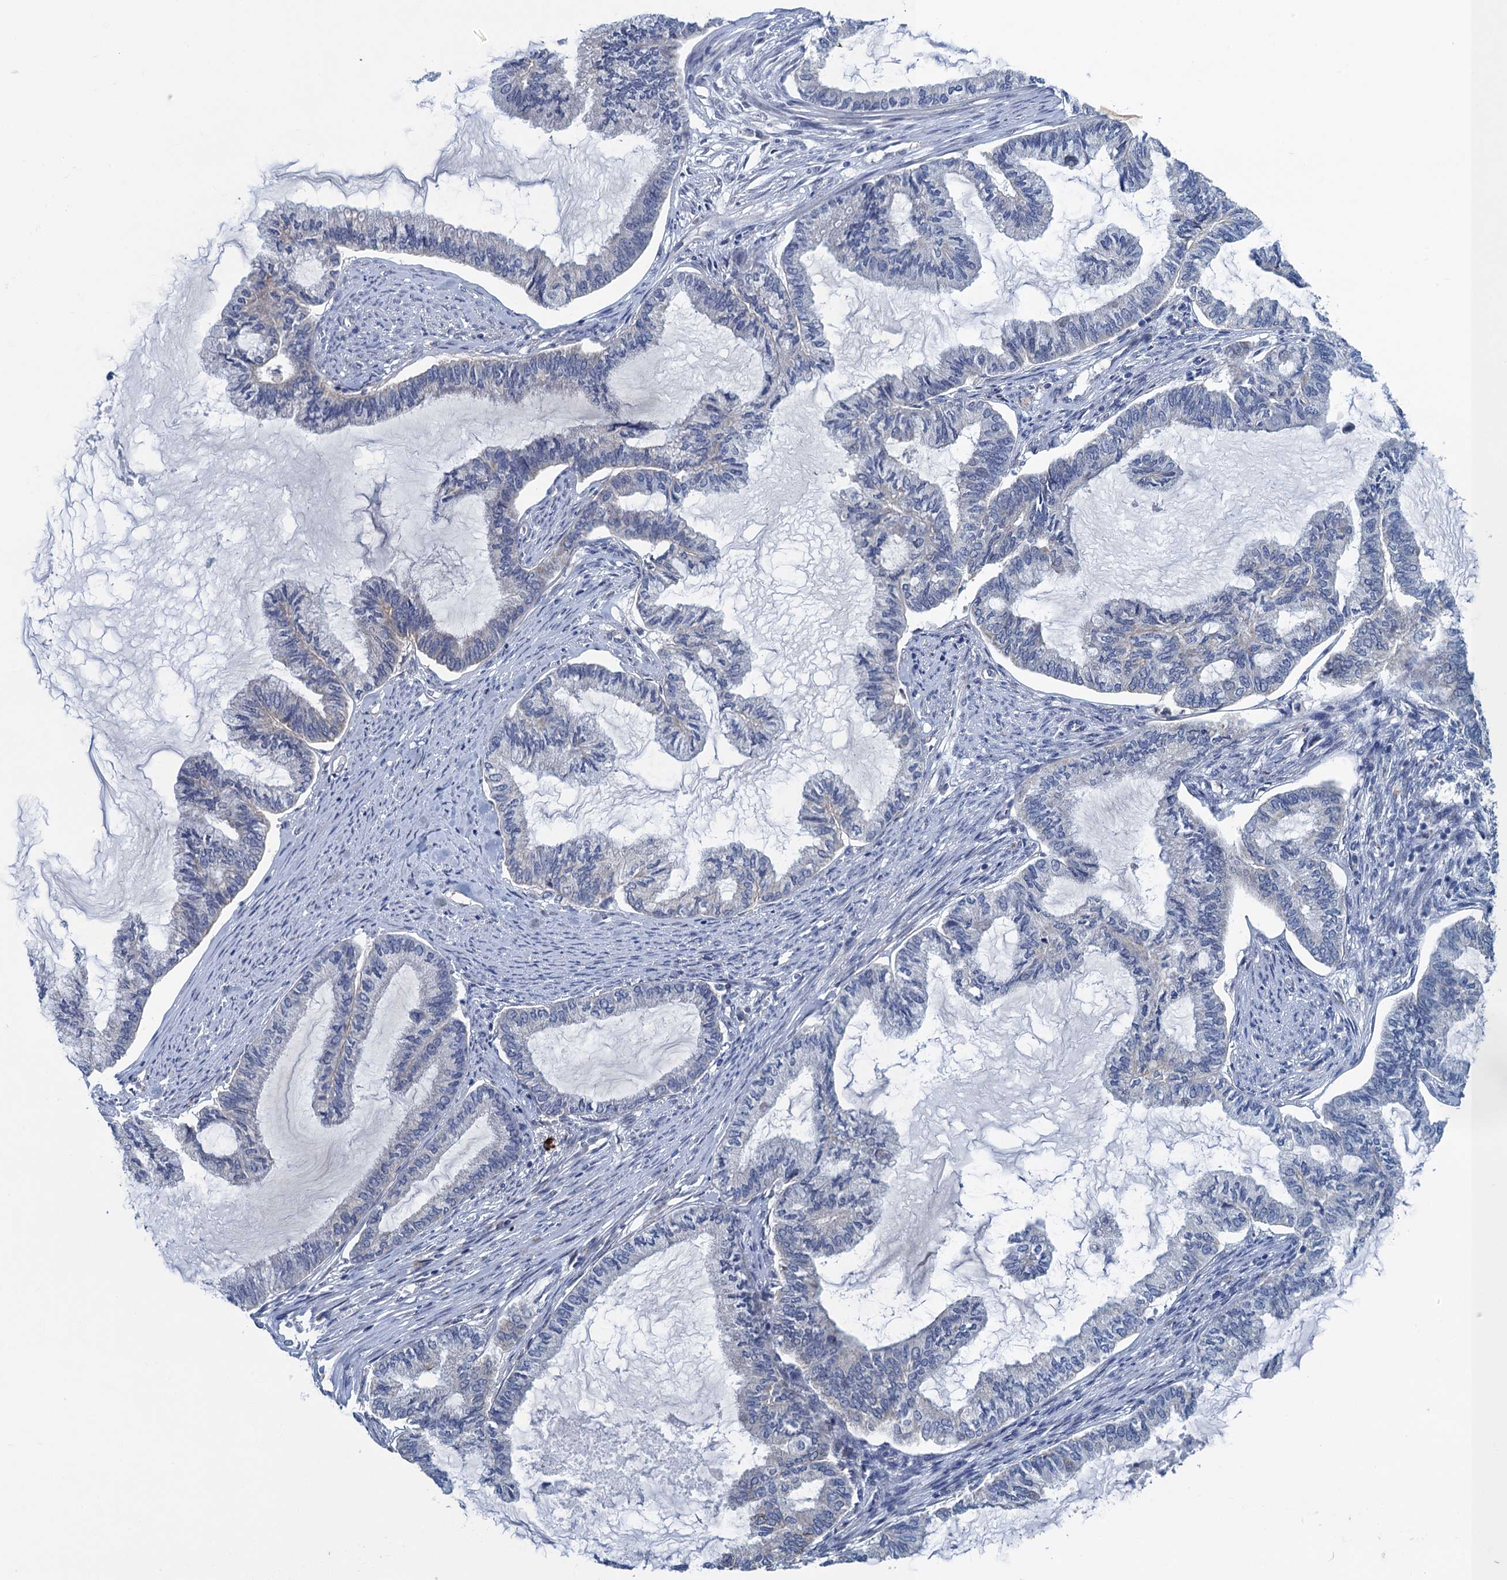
{"staining": {"intensity": "negative", "quantity": "none", "location": "none"}, "tissue": "endometrial cancer", "cell_type": "Tumor cells", "image_type": "cancer", "snomed": [{"axis": "morphology", "description": "Adenocarcinoma, NOS"}, {"axis": "topography", "description": "Endometrium"}], "caption": "This is an IHC image of endometrial cancer. There is no expression in tumor cells.", "gene": "CTU2", "patient": {"sex": "female", "age": 86}}